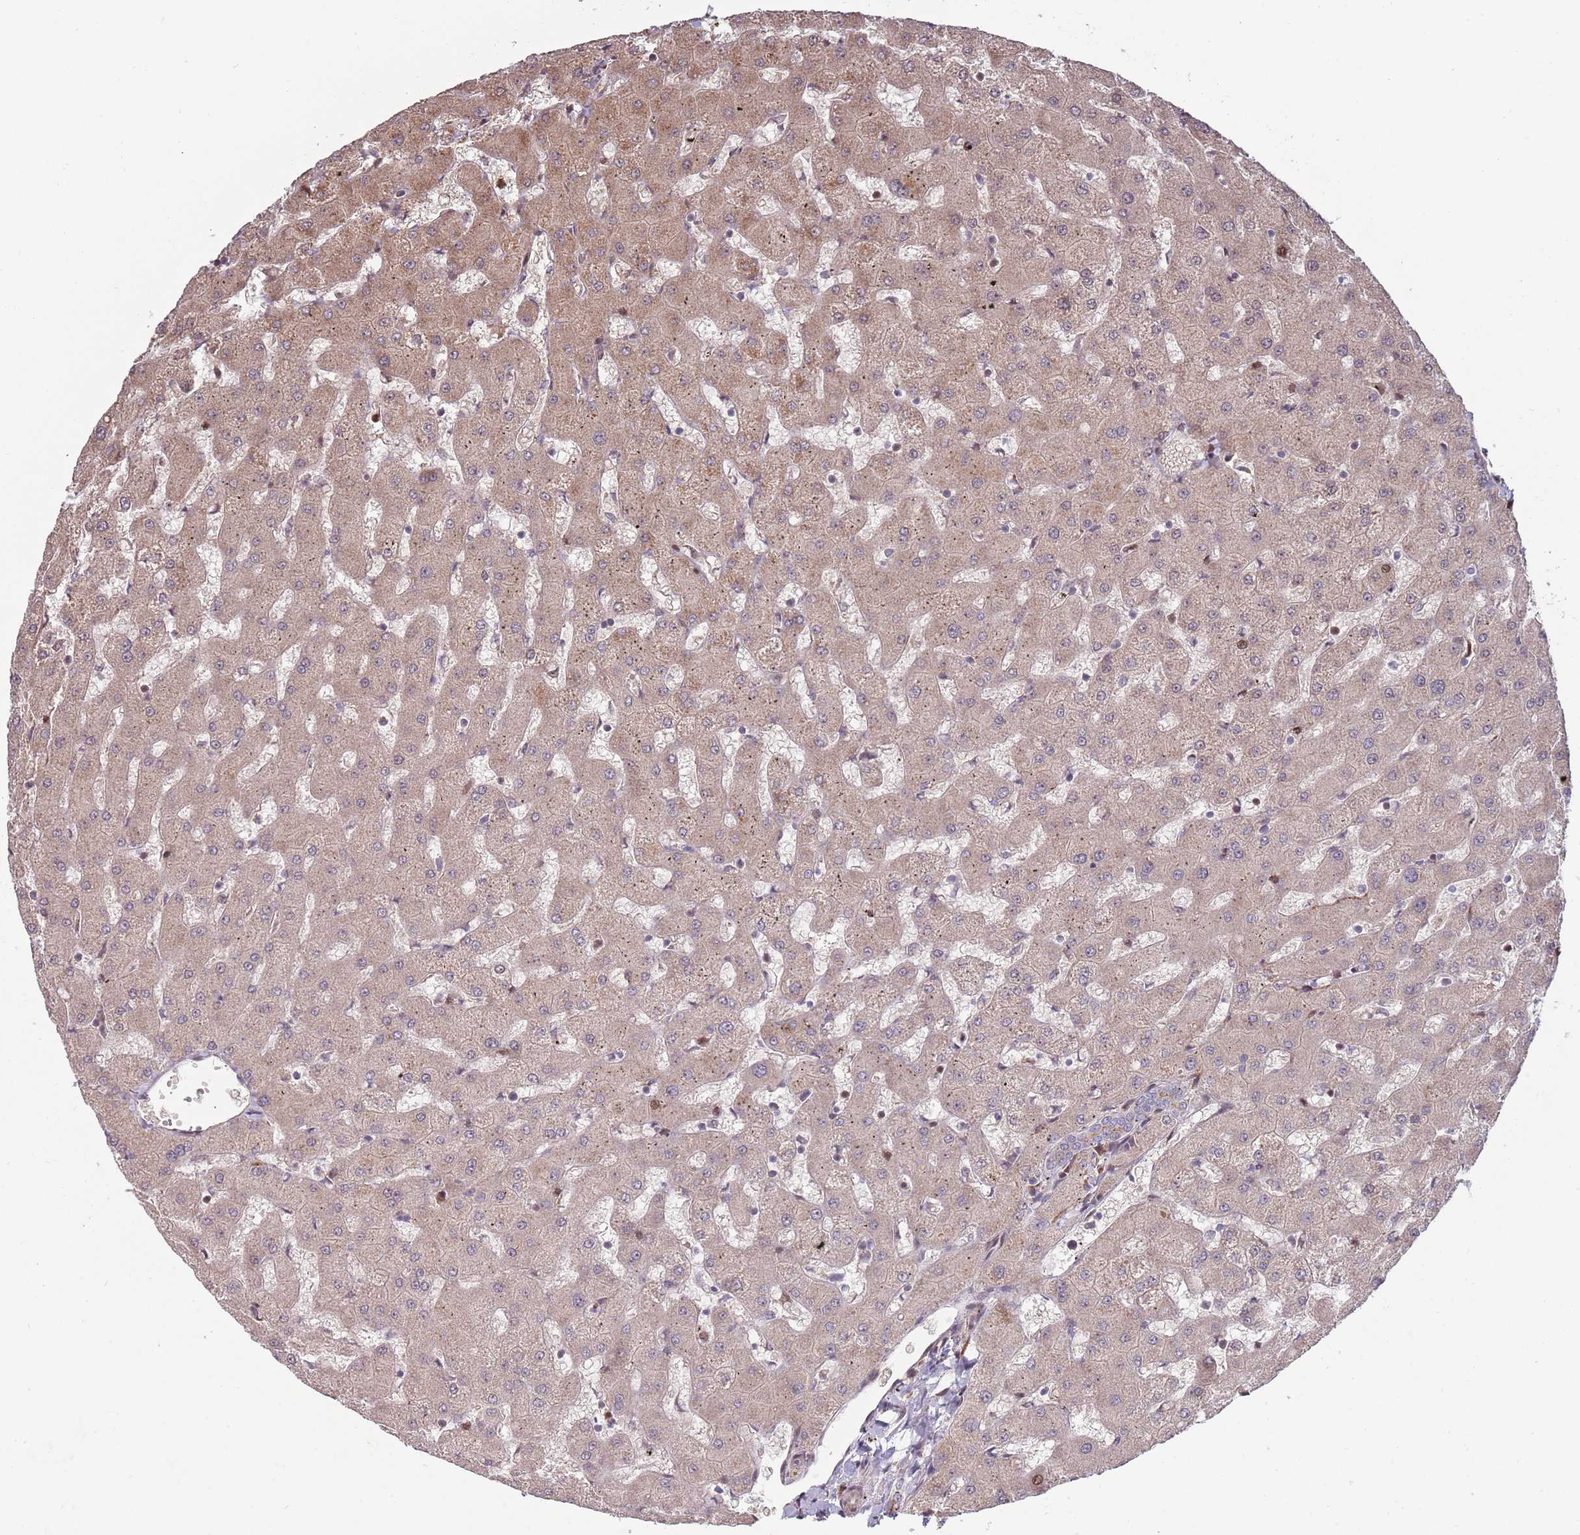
{"staining": {"intensity": "negative", "quantity": "none", "location": "none"}, "tissue": "liver", "cell_type": "Cholangiocytes", "image_type": "normal", "snomed": [{"axis": "morphology", "description": "Normal tissue, NOS"}, {"axis": "topography", "description": "Liver"}], "caption": "This is an immunohistochemistry (IHC) micrograph of unremarkable liver. There is no positivity in cholangiocytes.", "gene": "SYNDIG1L", "patient": {"sex": "female", "age": 63}}